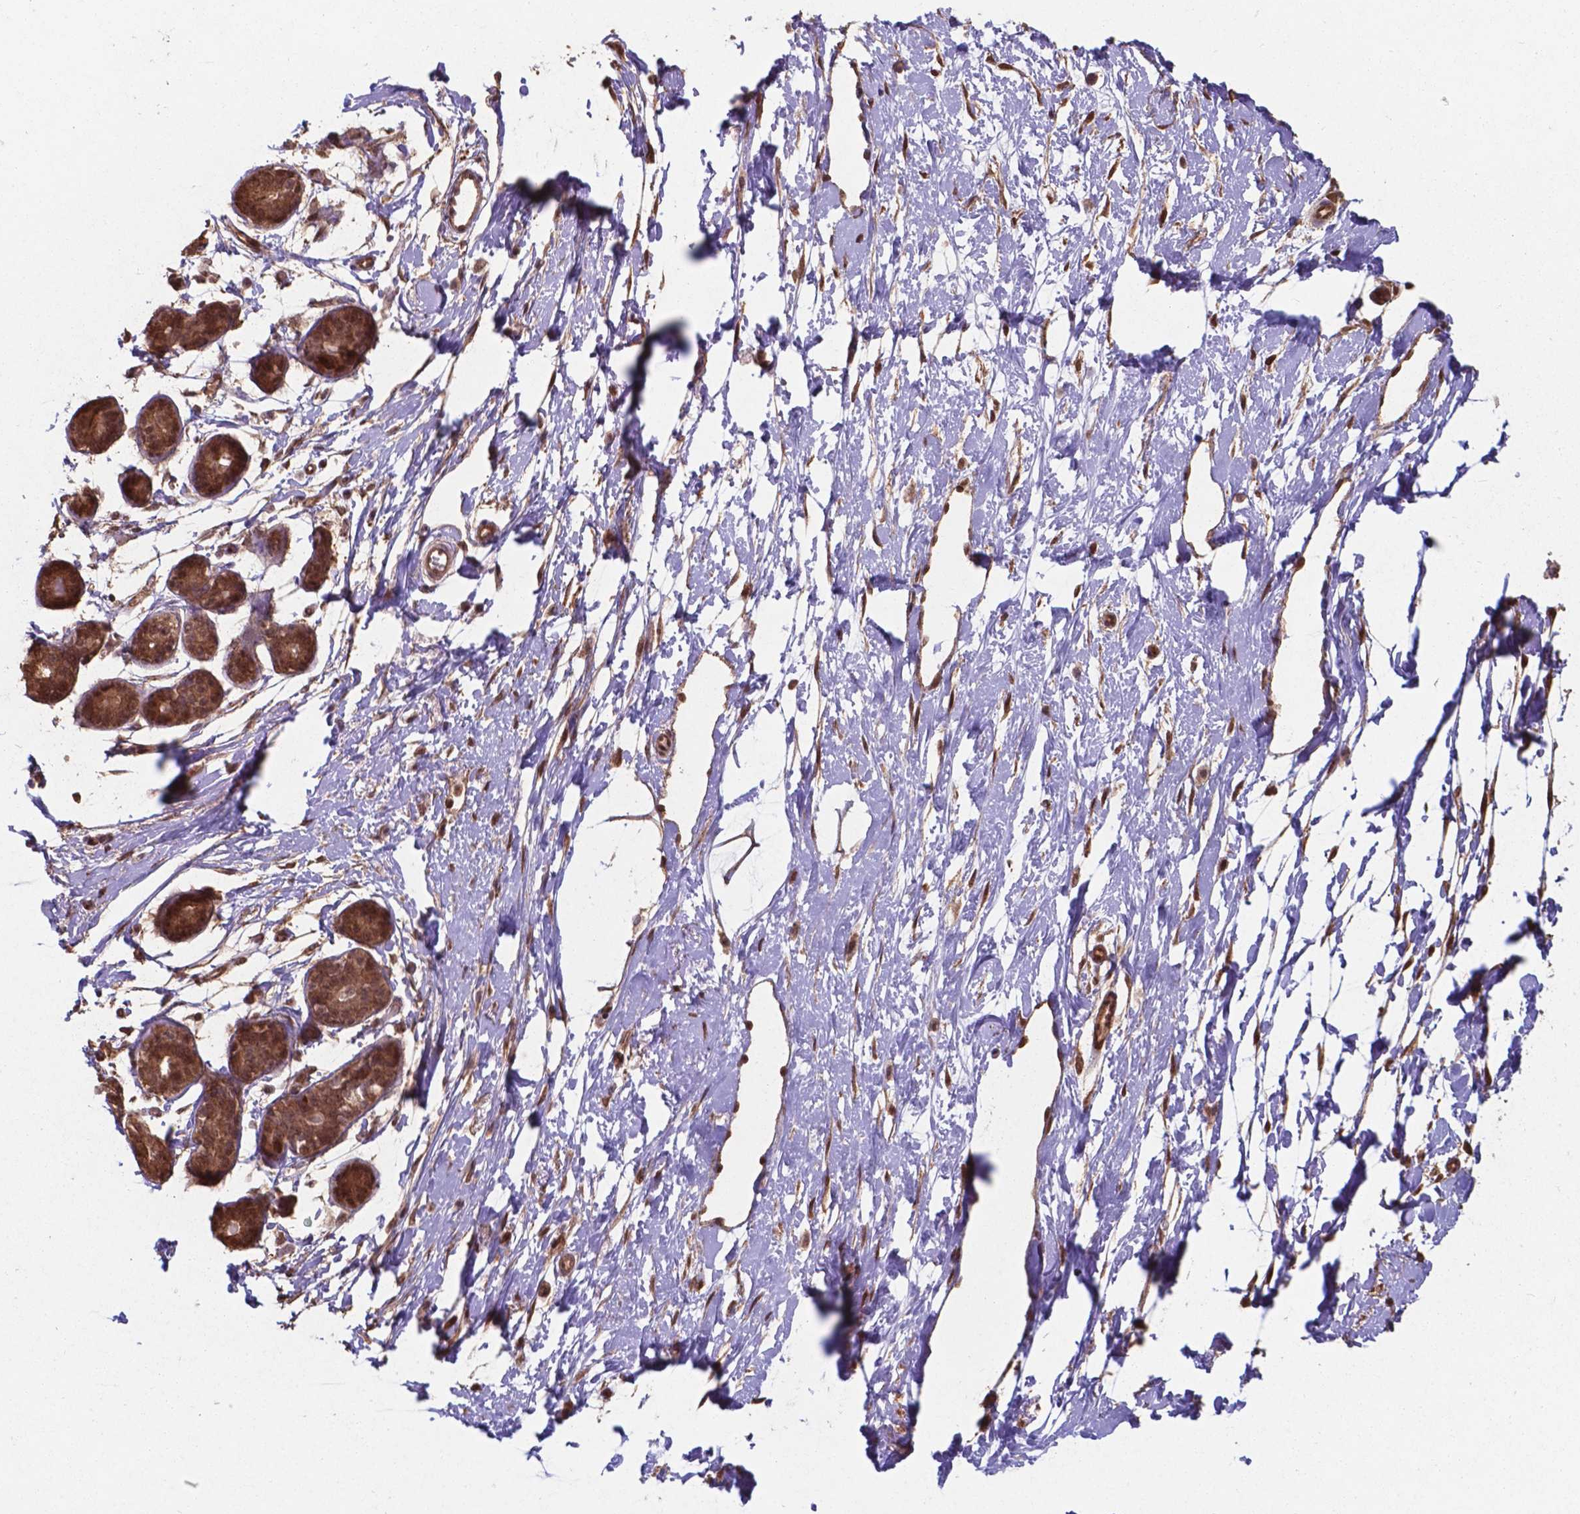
{"staining": {"intensity": "moderate", "quantity": ">75%", "location": "cytoplasmic/membranous,nuclear"}, "tissue": "breast", "cell_type": "Adipocytes", "image_type": "normal", "snomed": [{"axis": "morphology", "description": "Normal tissue, NOS"}, {"axis": "topography", "description": "Breast"}], "caption": "Unremarkable breast was stained to show a protein in brown. There is medium levels of moderate cytoplasmic/membranous,nuclear staining in about >75% of adipocytes.", "gene": "CHP2", "patient": {"sex": "female", "age": 49}}